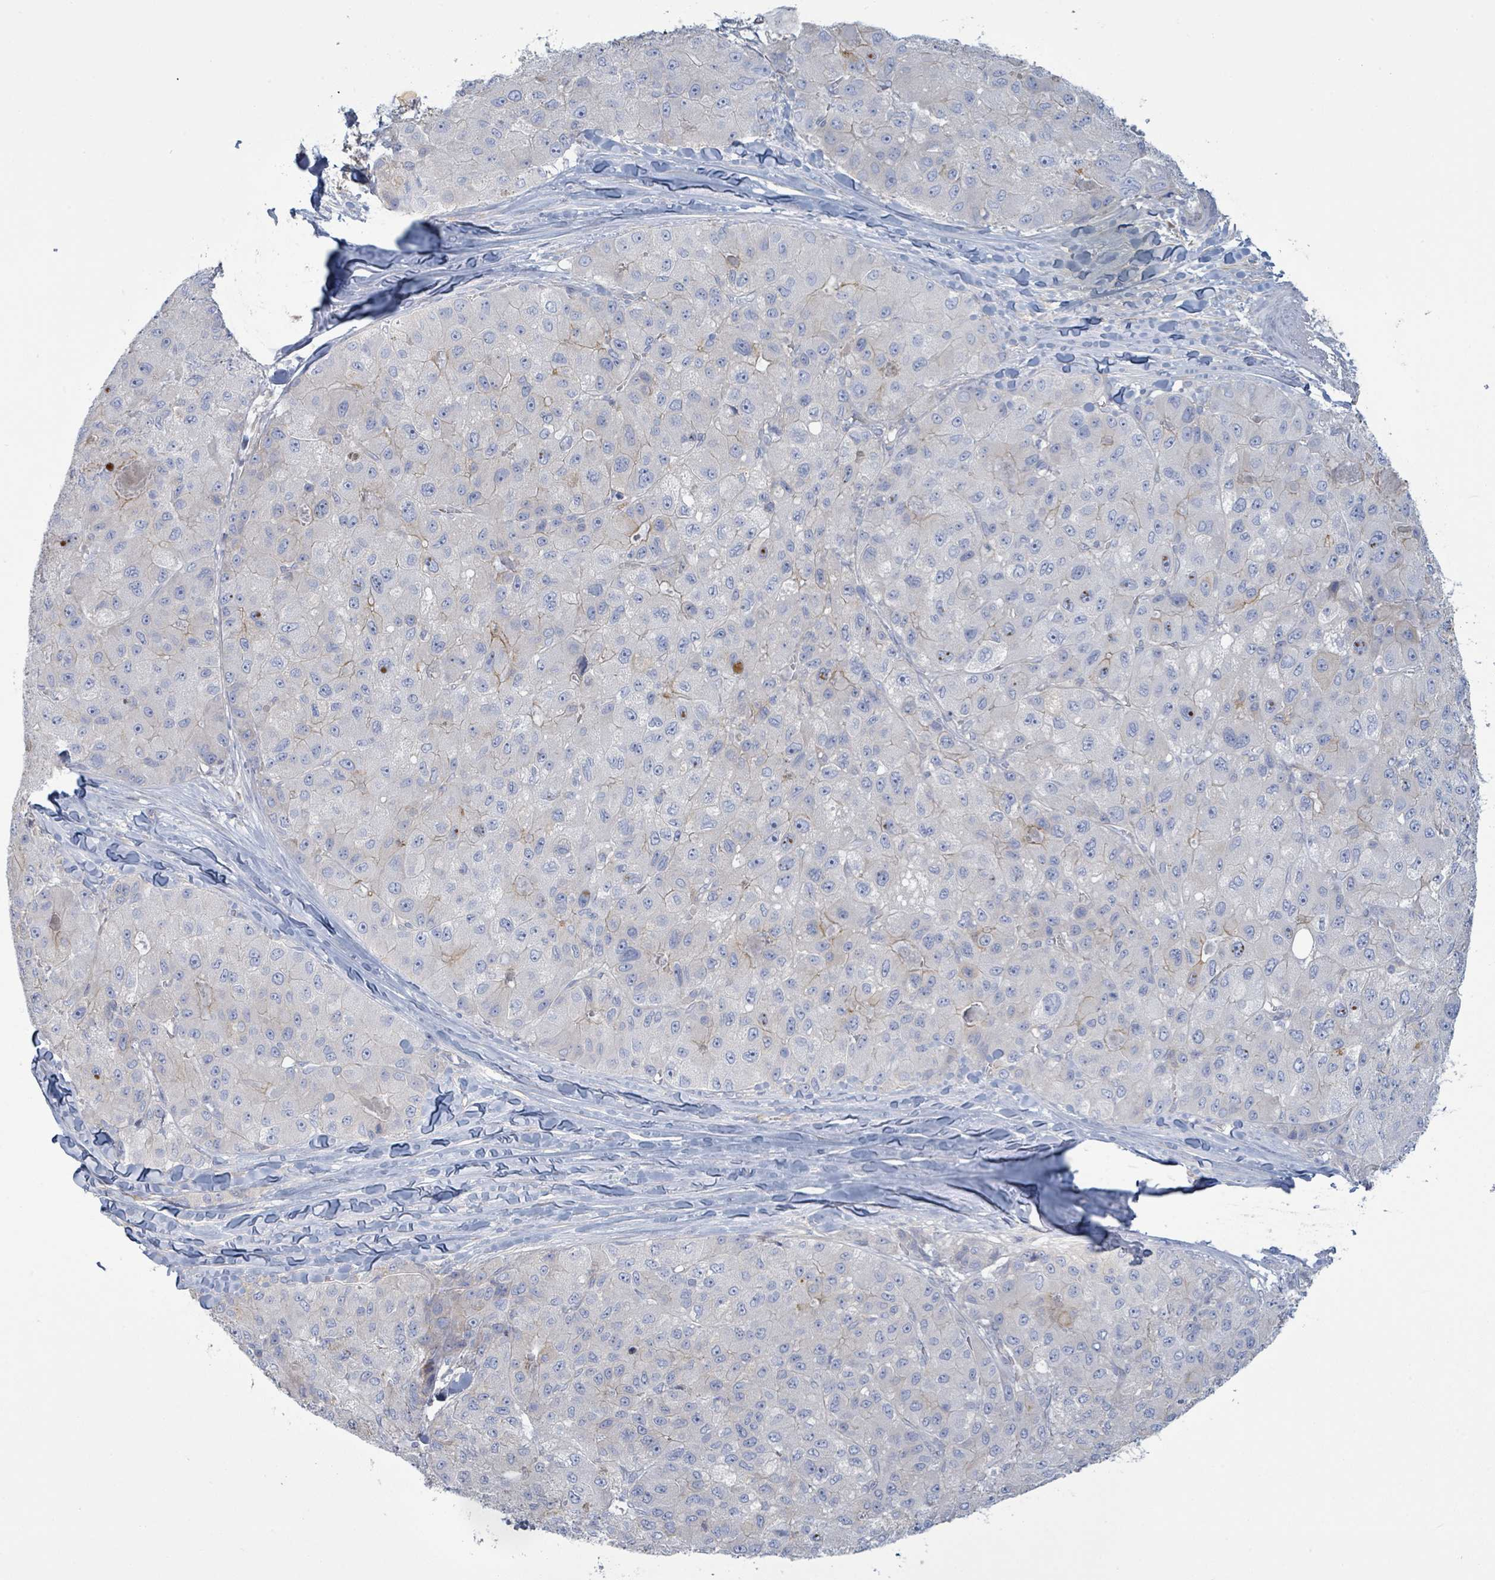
{"staining": {"intensity": "negative", "quantity": "none", "location": "none"}, "tissue": "liver cancer", "cell_type": "Tumor cells", "image_type": "cancer", "snomed": [{"axis": "morphology", "description": "Carcinoma, Hepatocellular, NOS"}, {"axis": "topography", "description": "Liver"}], "caption": "There is no significant positivity in tumor cells of liver cancer (hepatocellular carcinoma).", "gene": "COL13A1", "patient": {"sex": "male", "age": 80}}